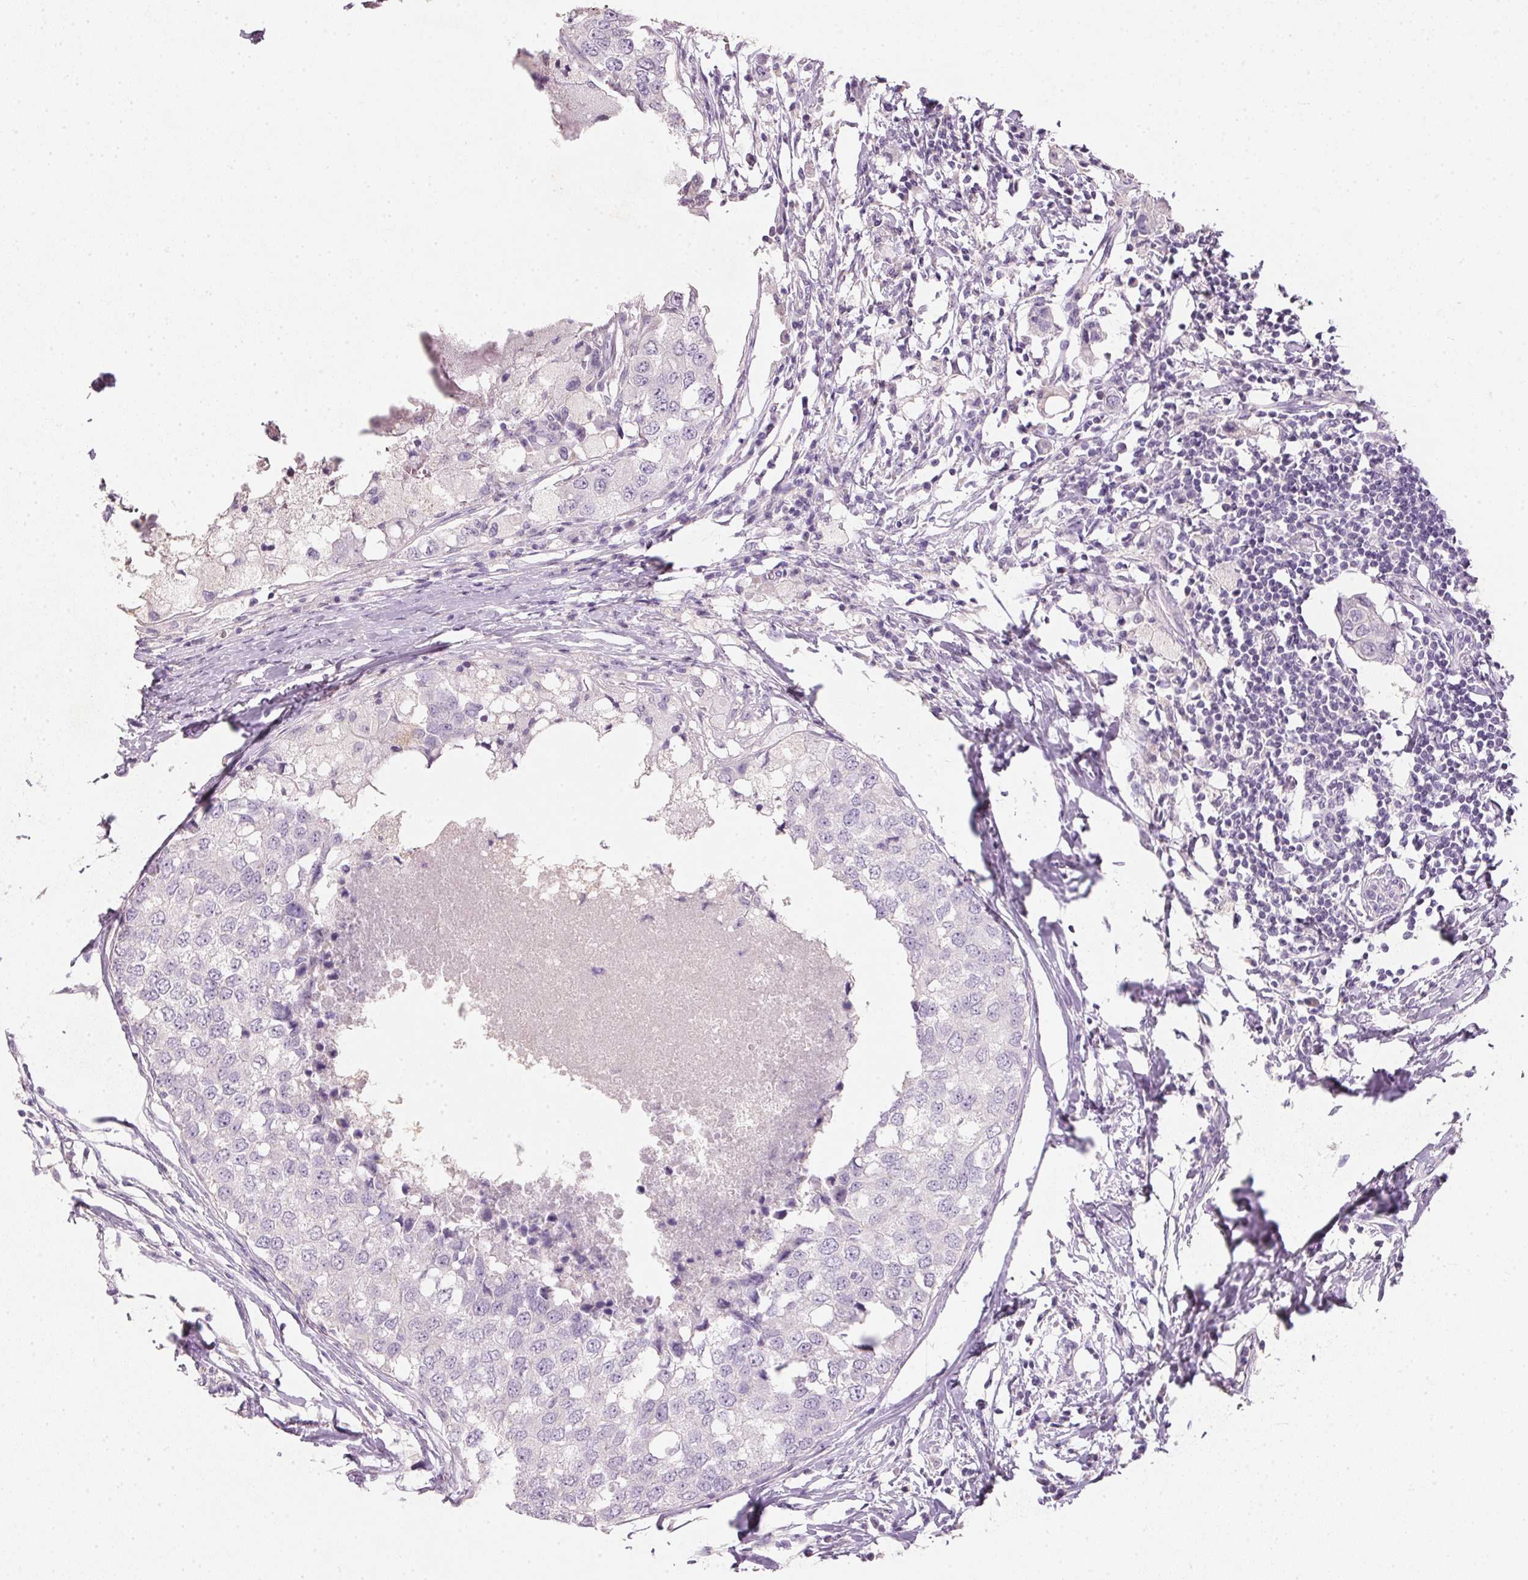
{"staining": {"intensity": "negative", "quantity": "none", "location": "none"}, "tissue": "breast cancer", "cell_type": "Tumor cells", "image_type": "cancer", "snomed": [{"axis": "morphology", "description": "Duct carcinoma"}, {"axis": "topography", "description": "Breast"}], "caption": "Breast cancer (intraductal carcinoma) was stained to show a protein in brown. There is no significant expression in tumor cells.", "gene": "HSD17B1", "patient": {"sex": "female", "age": 27}}